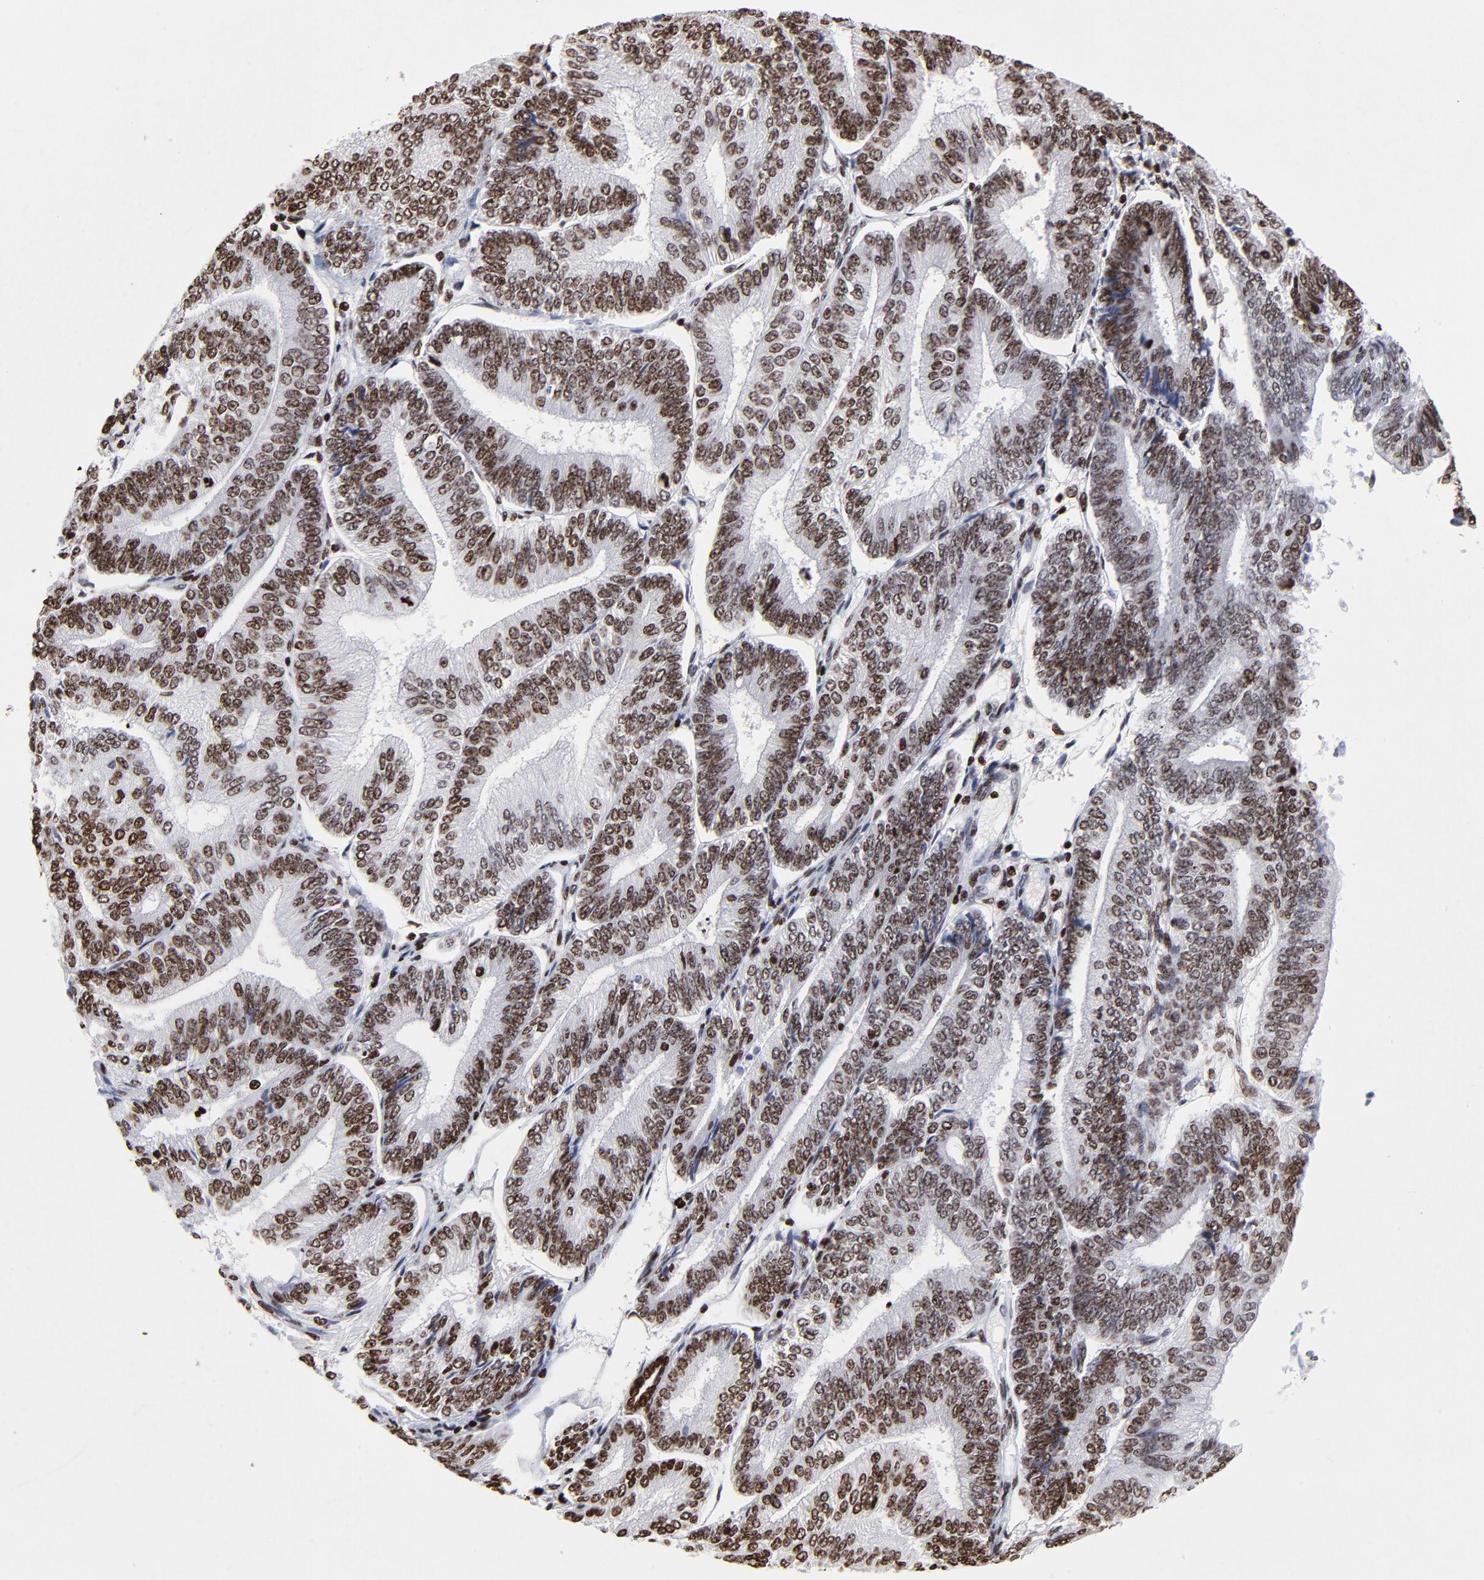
{"staining": {"intensity": "strong", "quantity": ">75%", "location": "nuclear"}, "tissue": "endometrial cancer", "cell_type": "Tumor cells", "image_type": "cancer", "snomed": [{"axis": "morphology", "description": "Adenocarcinoma, NOS"}, {"axis": "topography", "description": "Endometrium"}], "caption": "Adenocarcinoma (endometrial) stained for a protein exhibits strong nuclear positivity in tumor cells.", "gene": "FBH1", "patient": {"sex": "female", "age": 55}}